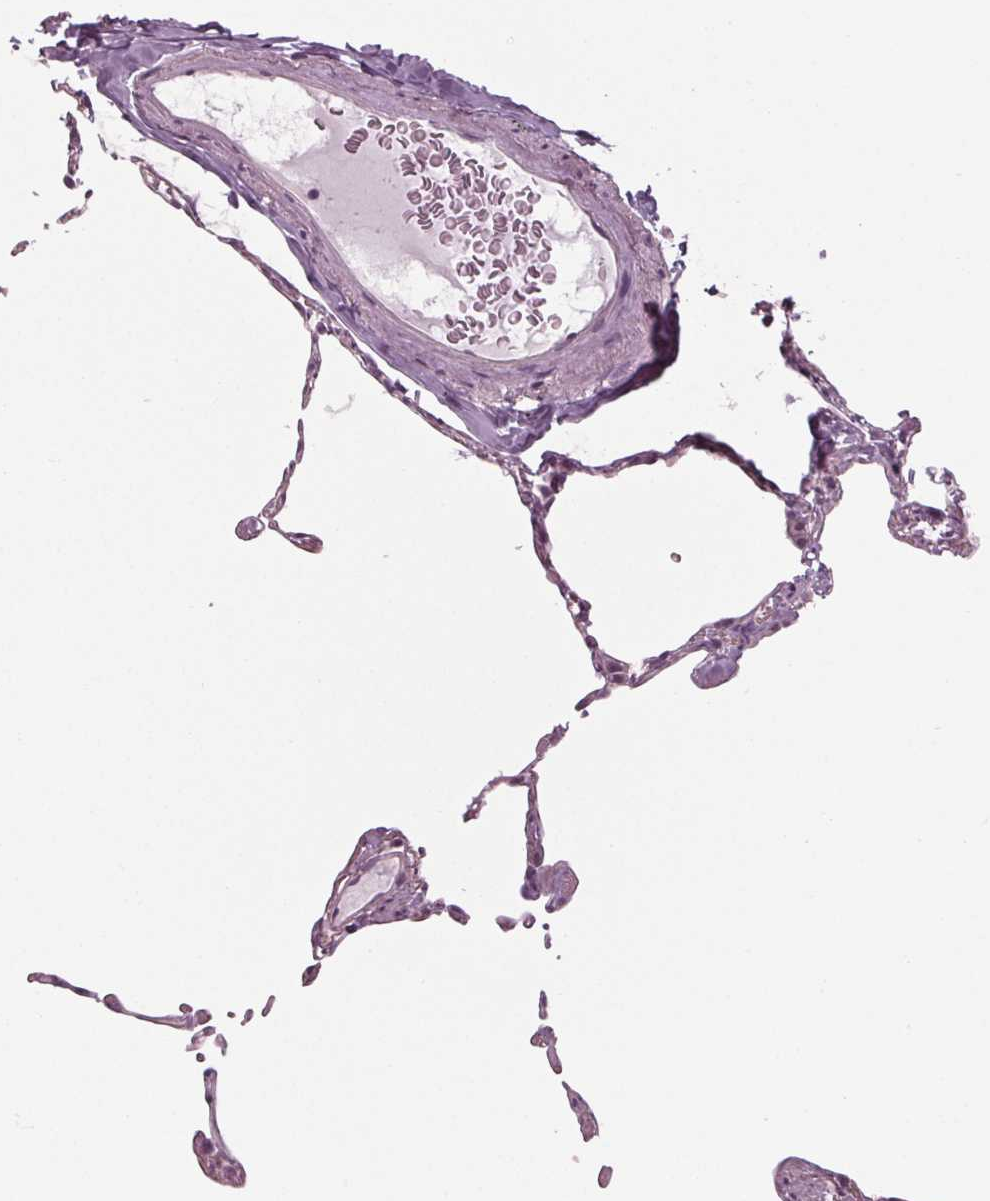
{"staining": {"intensity": "negative", "quantity": "none", "location": "none"}, "tissue": "lung", "cell_type": "Alveolar cells", "image_type": "normal", "snomed": [{"axis": "morphology", "description": "Normal tissue, NOS"}, {"axis": "topography", "description": "Lung"}], "caption": "IHC image of benign lung: lung stained with DAB shows no significant protein expression in alveolar cells. (Brightfield microscopy of DAB IHC at high magnification).", "gene": "TNNC2", "patient": {"sex": "female", "age": 57}}